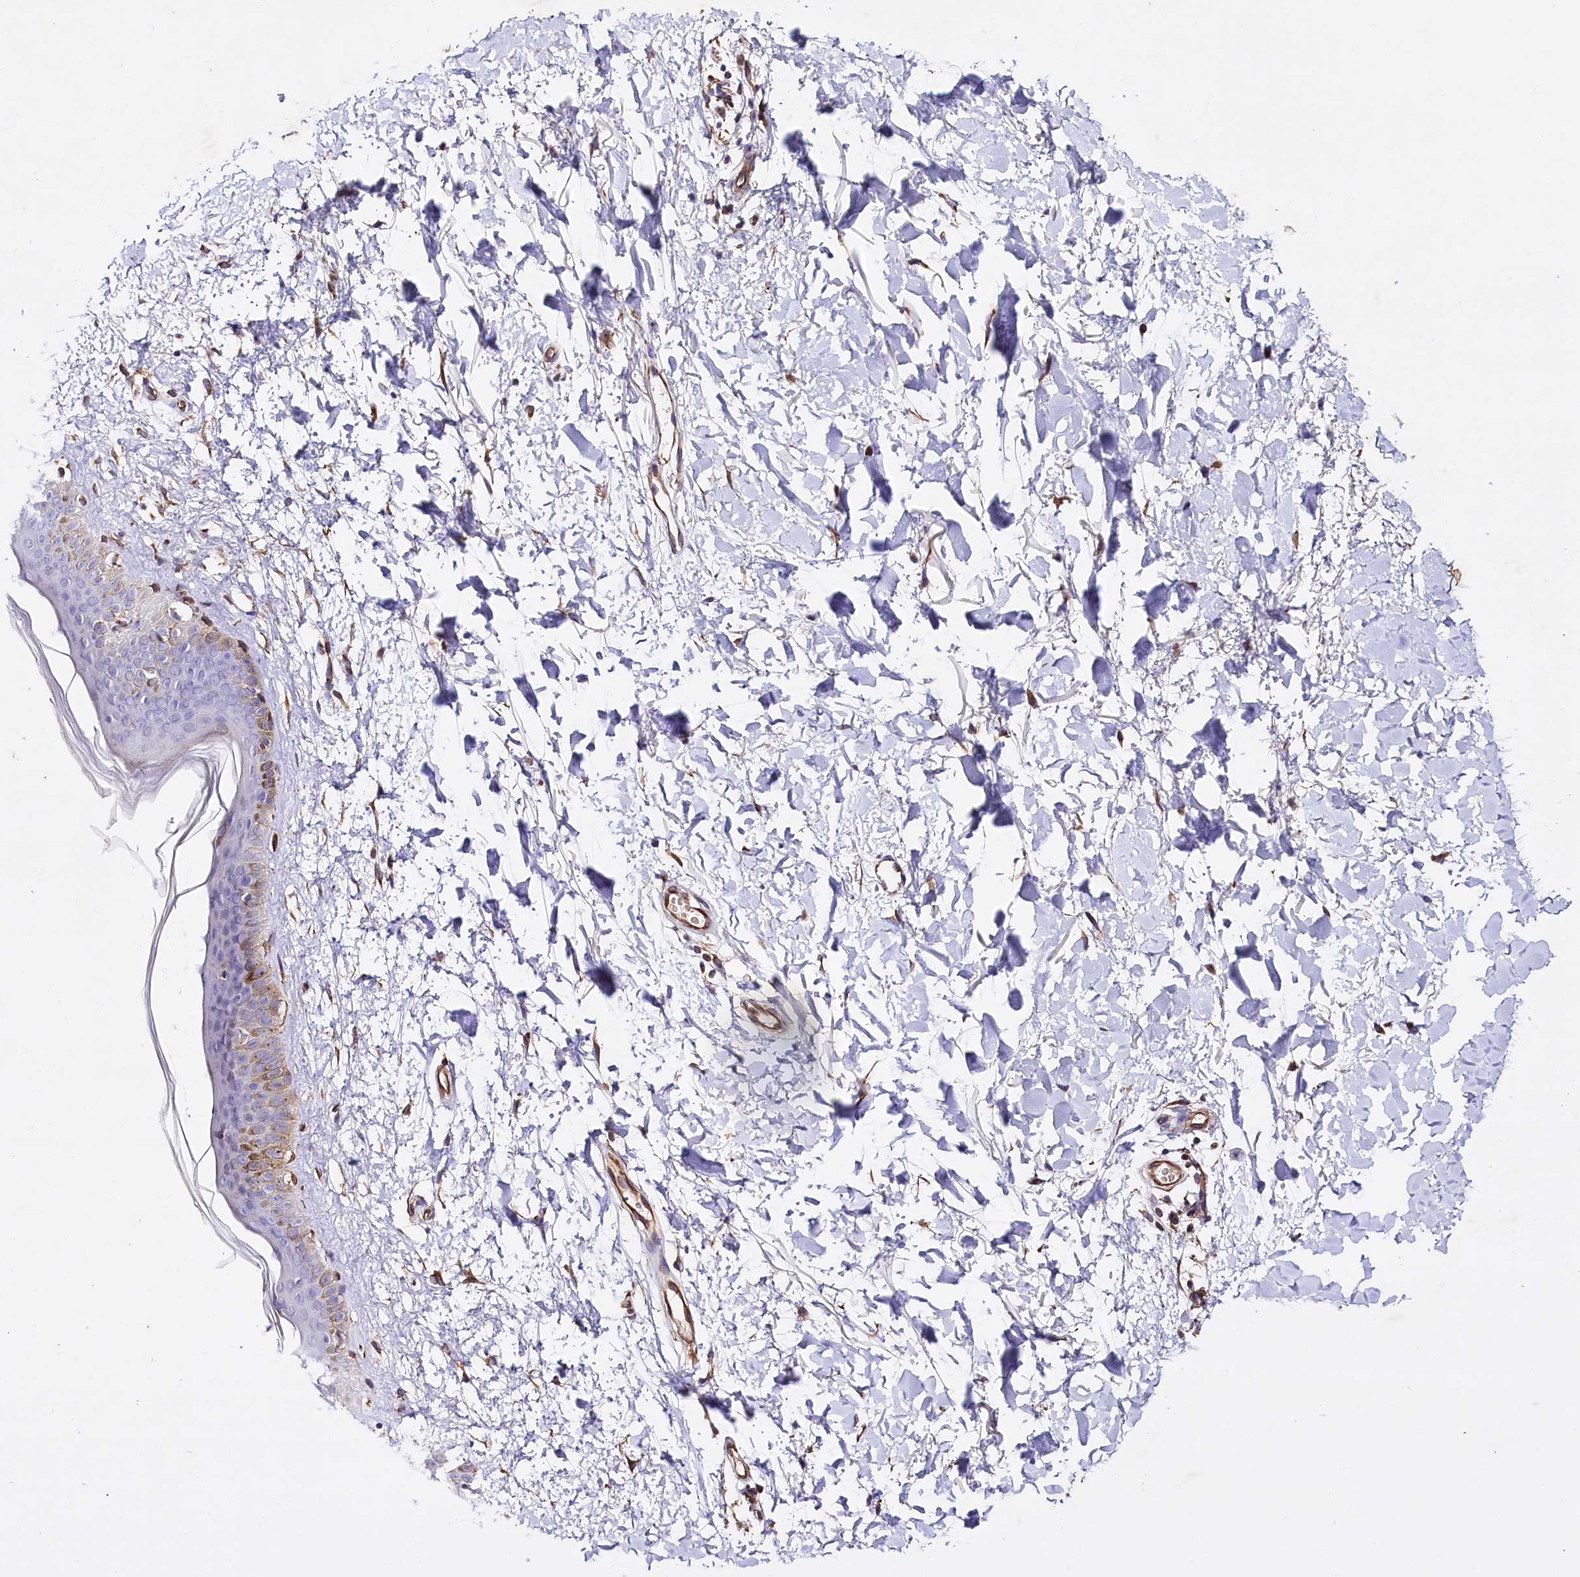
{"staining": {"intensity": "strong", "quantity": ">75%", "location": "cytoplasmic/membranous"}, "tissue": "skin", "cell_type": "Fibroblasts", "image_type": "normal", "snomed": [{"axis": "morphology", "description": "Normal tissue, NOS"}, {"axis": "topography", "description": "Skin"}], "caption": "Brown immunohistochemical staining in normal human skin shows strong cytoplasmic/membranous positivity in approximately >75% of fibroblasts.", "gene": "SLC7A1", "patient": {"sex": "female", "age": 58}}